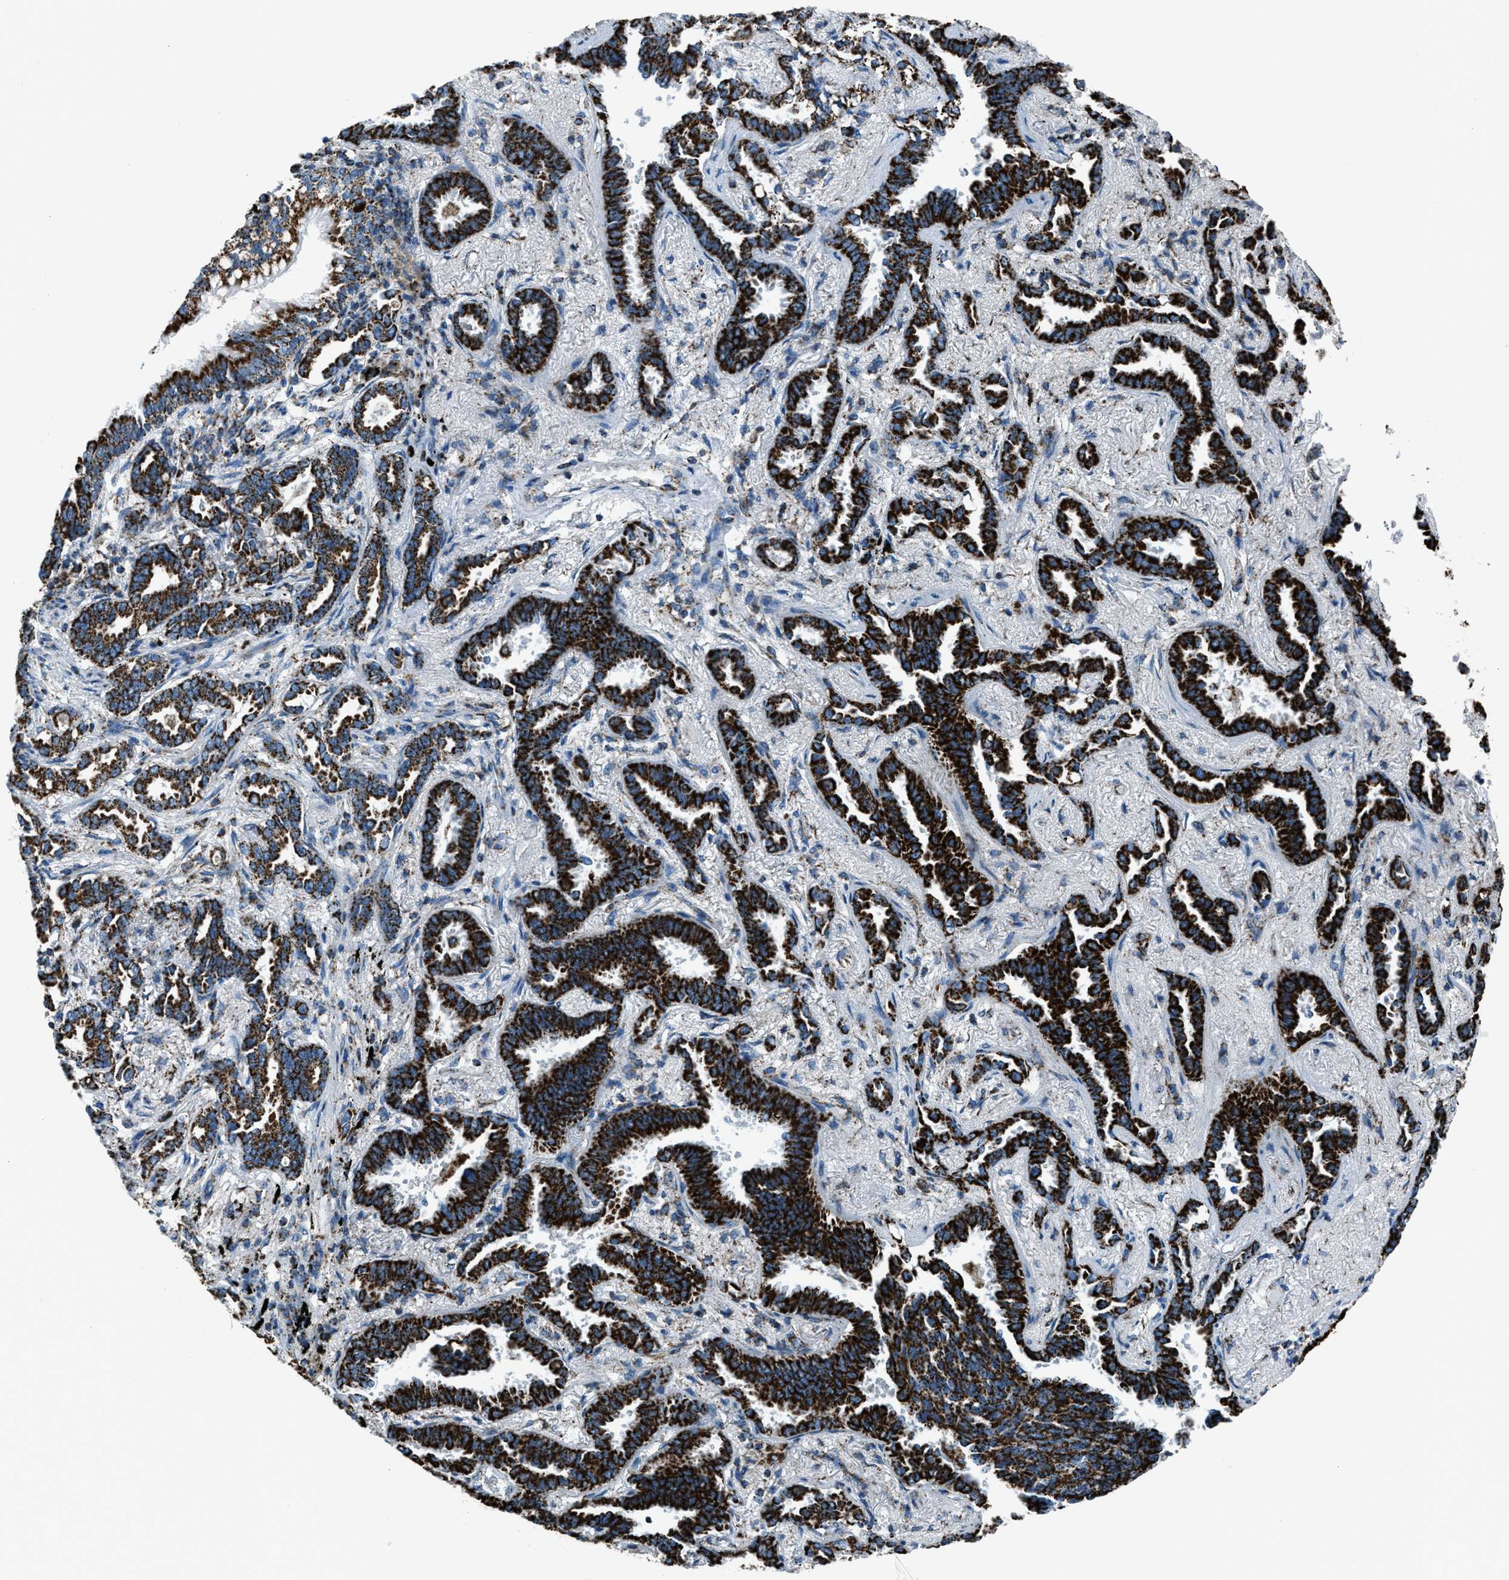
{"staining": {"intensity": "strong", "quantity": ">75%", "location": "cytoplasmic/membranous"}, "tissue": "lung cancer", "cell_type": "Tumor cells", "image_type": "cancer", "snomed": [{"axis": "morphology", "description": "Adenocarcinoma, NOS"}, {"axis": "topography", "description": "Lung"}], "caption": "This micrograph demonstrates immunohistochemistry staining of human adenocarcinoma (lung), with high strong cytoplasmic/membranous positivity in about >75% of tumor cells.", "gene": "MDH2", "patient": {"sex": "male", "age": 59}}